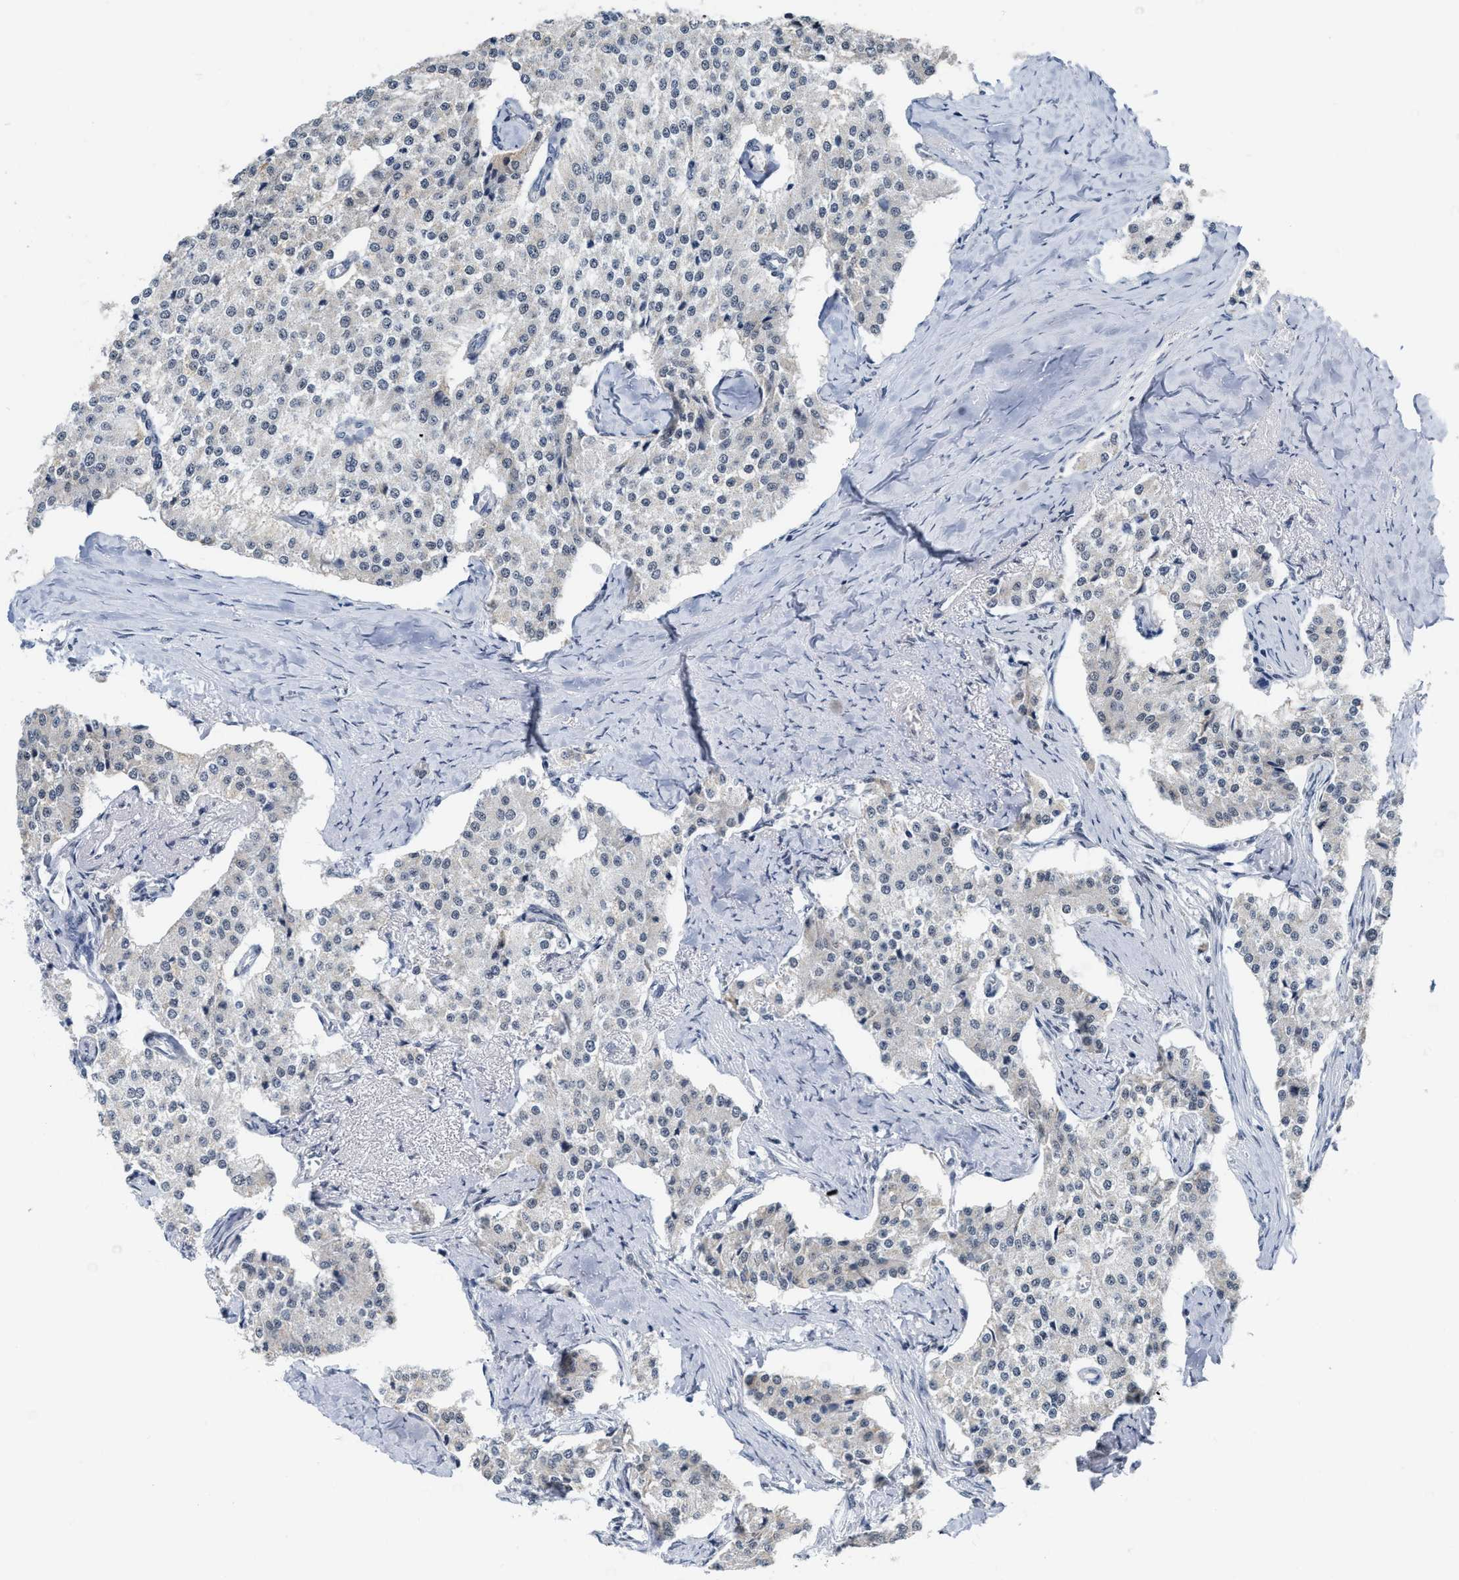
{"staining": {"intensity": "negative", "quantity": "none", "location": "none"}, "tissue": "carcinoid", "cell_type": "Tumor cells", "image_type": "cancer", "snomed": [{"axis": "morphology", "description": "Carcinoid, malignant, NOS"}, {"axis": "topography", "description": "Colon"}], "caption": "Carcinoid was stained to show a protein in brown. There is no significant expression in tumor cells. (DAB (3,3'-diaminobenzidine) immunohistochemistry (IHC) visualized using brightfield microscopy, high magnification).", "gene": "XIRP1", "patient": {"sex": "female", "age": 52}}